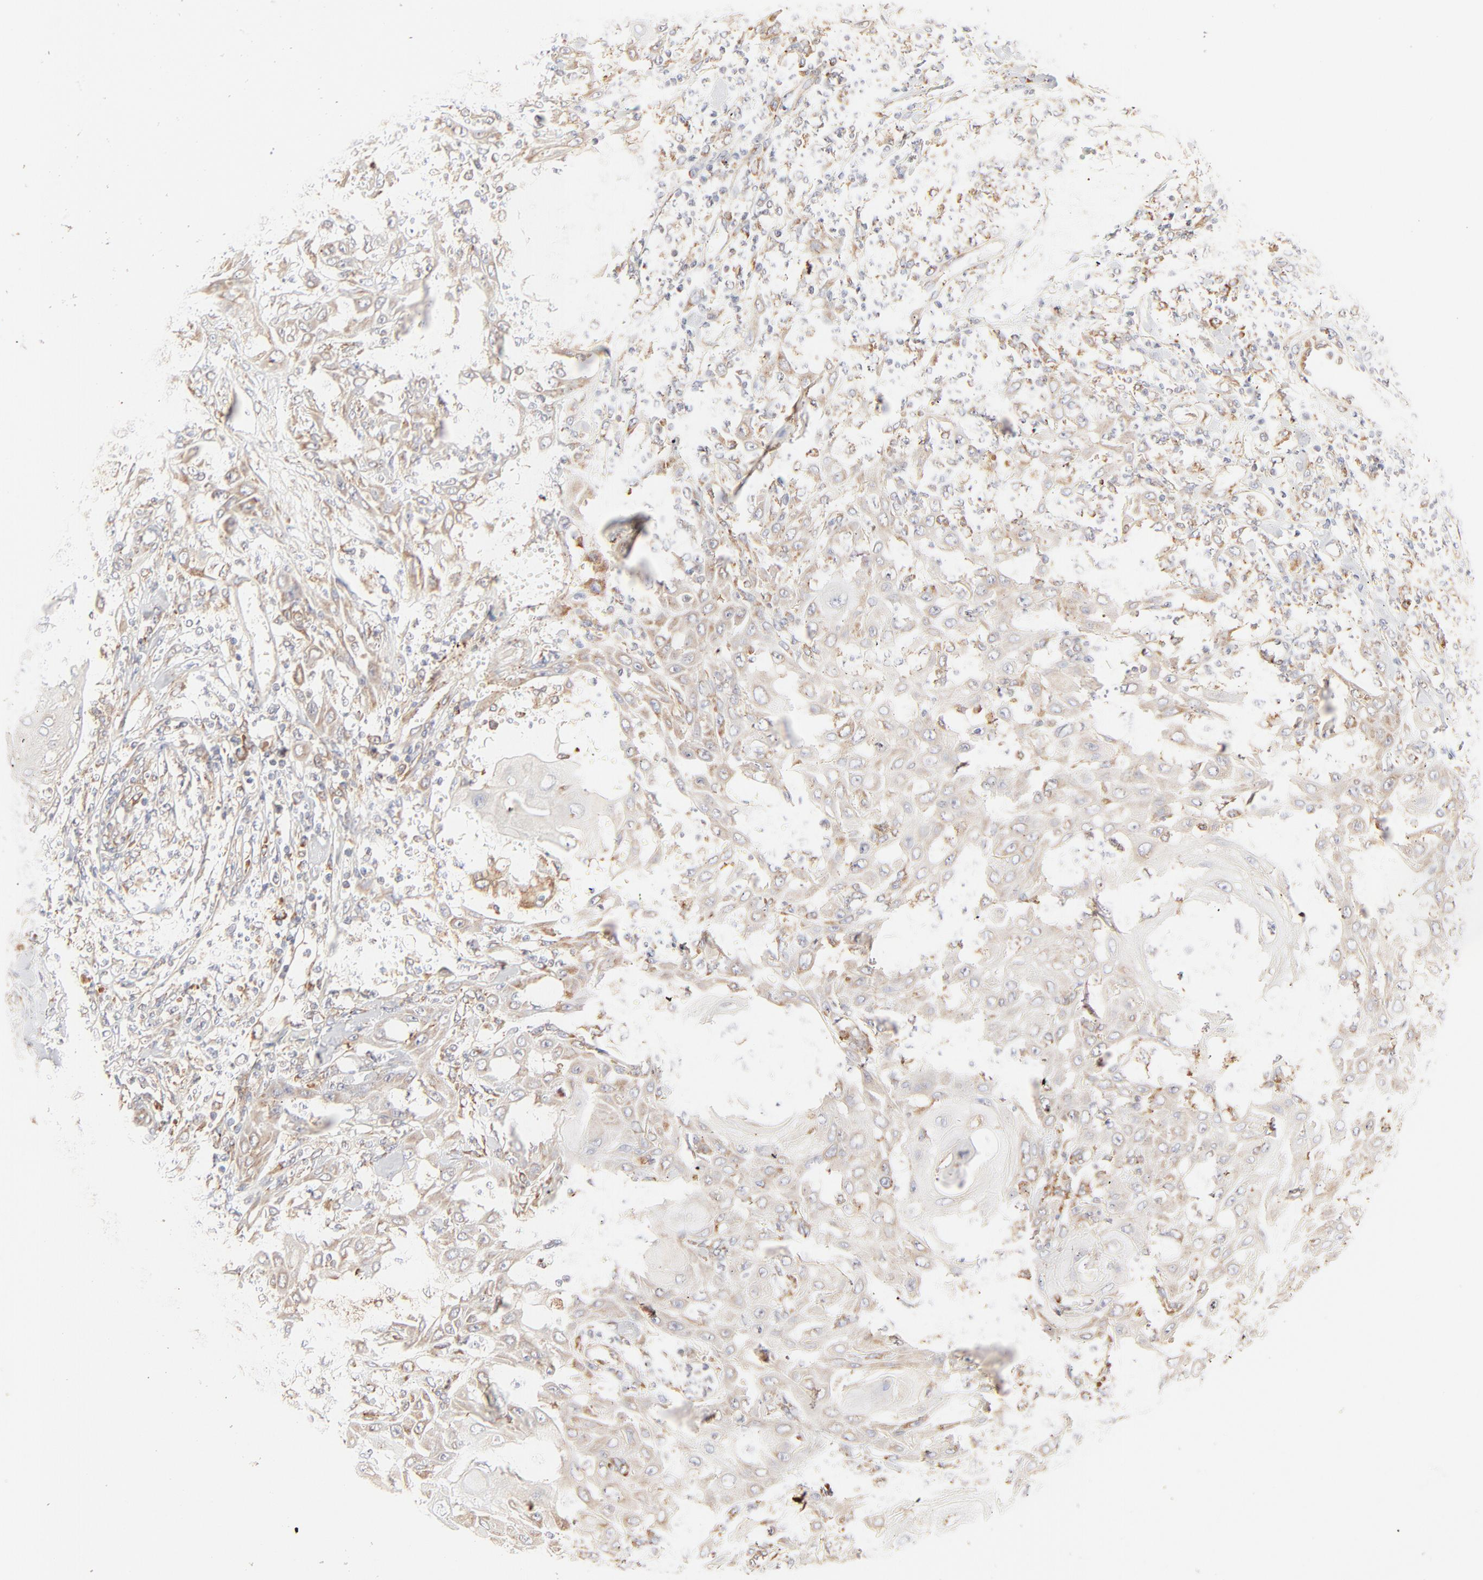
{"staining": {"intensity": "weak", "quantity": "25%-75%", "location": "cytoplasmic/membranous"}, "tissue": "skin cancer", "cell_type": "Tumor cells", "image_type": "cancer", "snomed": [{"axis": "morphology", "description": "Squamous cell carcinoma, NOS"}, {"axis": "topography", "description": "Skin"}], "caption": "An image of human squamous cell carcinoma (skin) stained for a protein shows weak cytoplasmic/membranous brown staining in tumor cells.", "gene": "PARP12", "patient": {"sex": "male", "age": 24}}